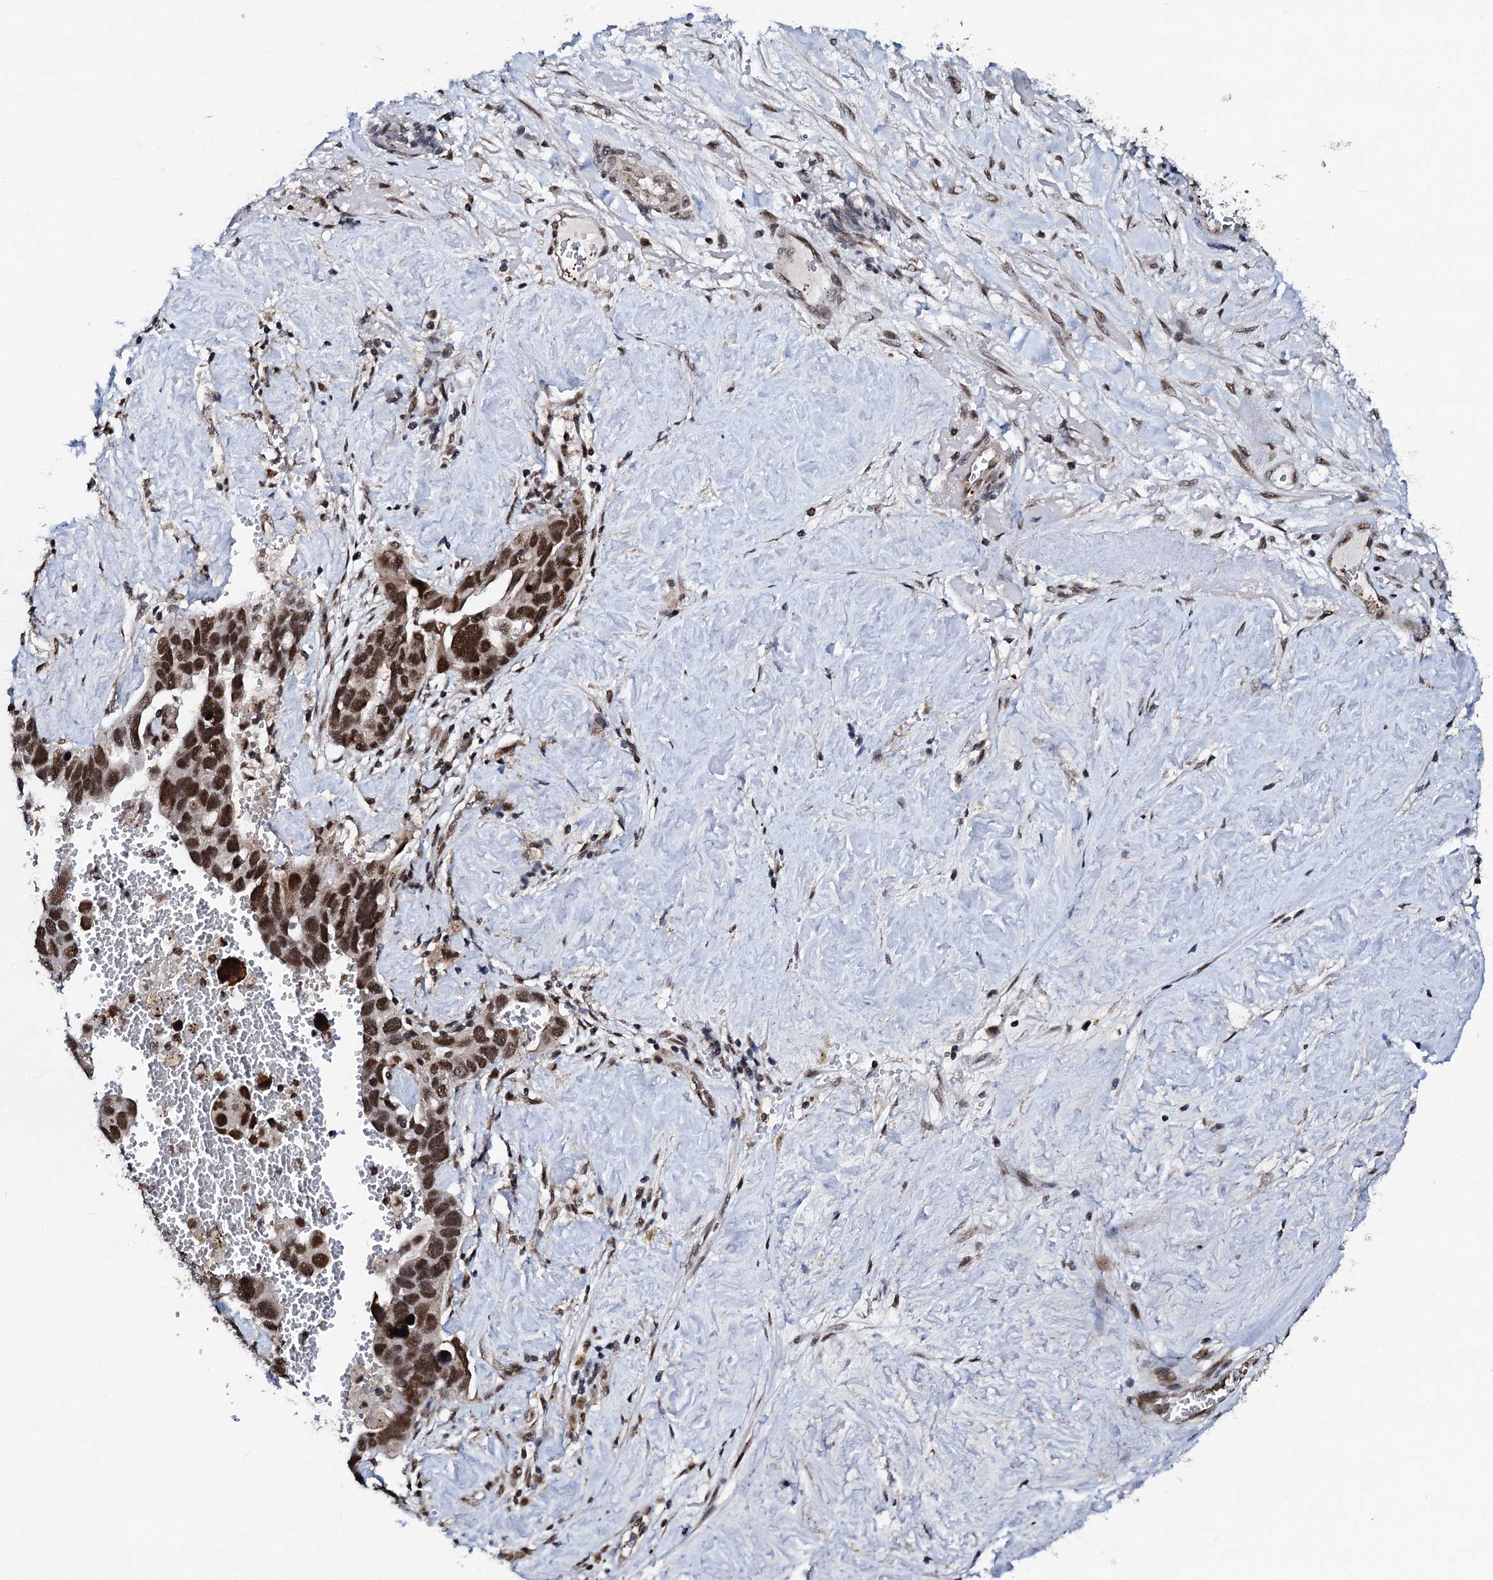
{"staining": {"intensity": "strong", "quantity": ">75%", "location": "nuclear"}, "tissue": "ovarian cancer", "cell_type": "Tumor cells", "image_type": "cancer", "snomed": [{"axis": "morphology", "description": "Cystadenocarcinoma, serous, NOS"}, {"axis": "topography", "description": "Ovary"}], "caption": "Protein staining by IHC reveals strong nuclear expression in about >75% of tumor cells in ovarian serous cystadenocarcinoma.", "gene": "CSTF3", "patient": {"sex": "female", "age": 54}}